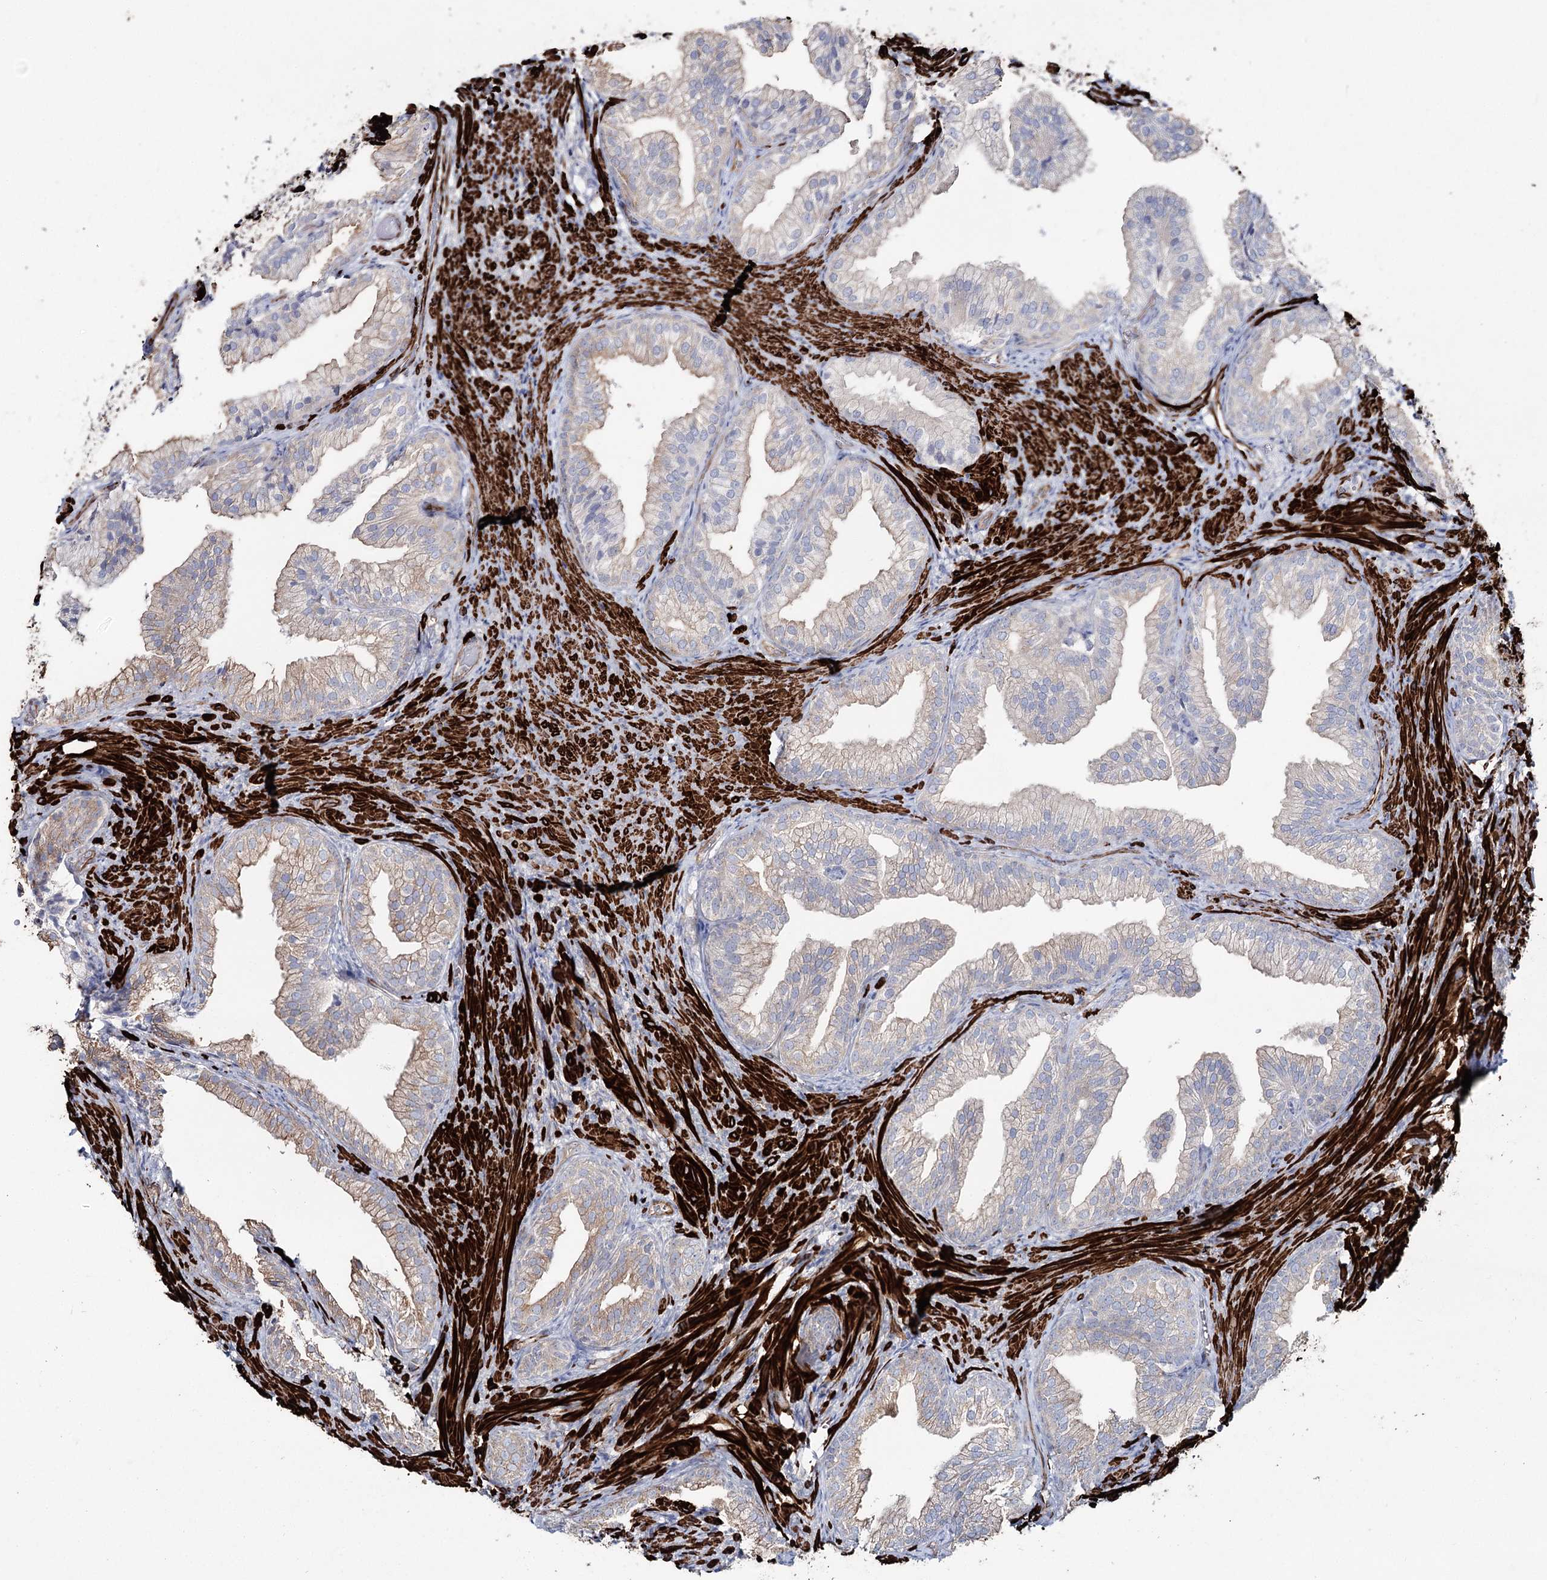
{"staining": {"intensity": "moderate", "quantity": "<25%", "location": "cytoplasmic/membranous"}, "tissue": "prostate", "cell_type": "Glandular cells", "image_type": "normal", "snomed": [{"axis": "morphology", "description": "Normal tissue, NOS"}, {"axis": "topography", "description": "Prostate"}], "caption": "Approximately <25% of glandular cells in unremarkable human prostate show moderate cytoplasmic/membranous protein positivity as visualized by brown immunohistochemical staining.", "gene": "SUMF1", "patient": {"sex": "male", "age": 76}}